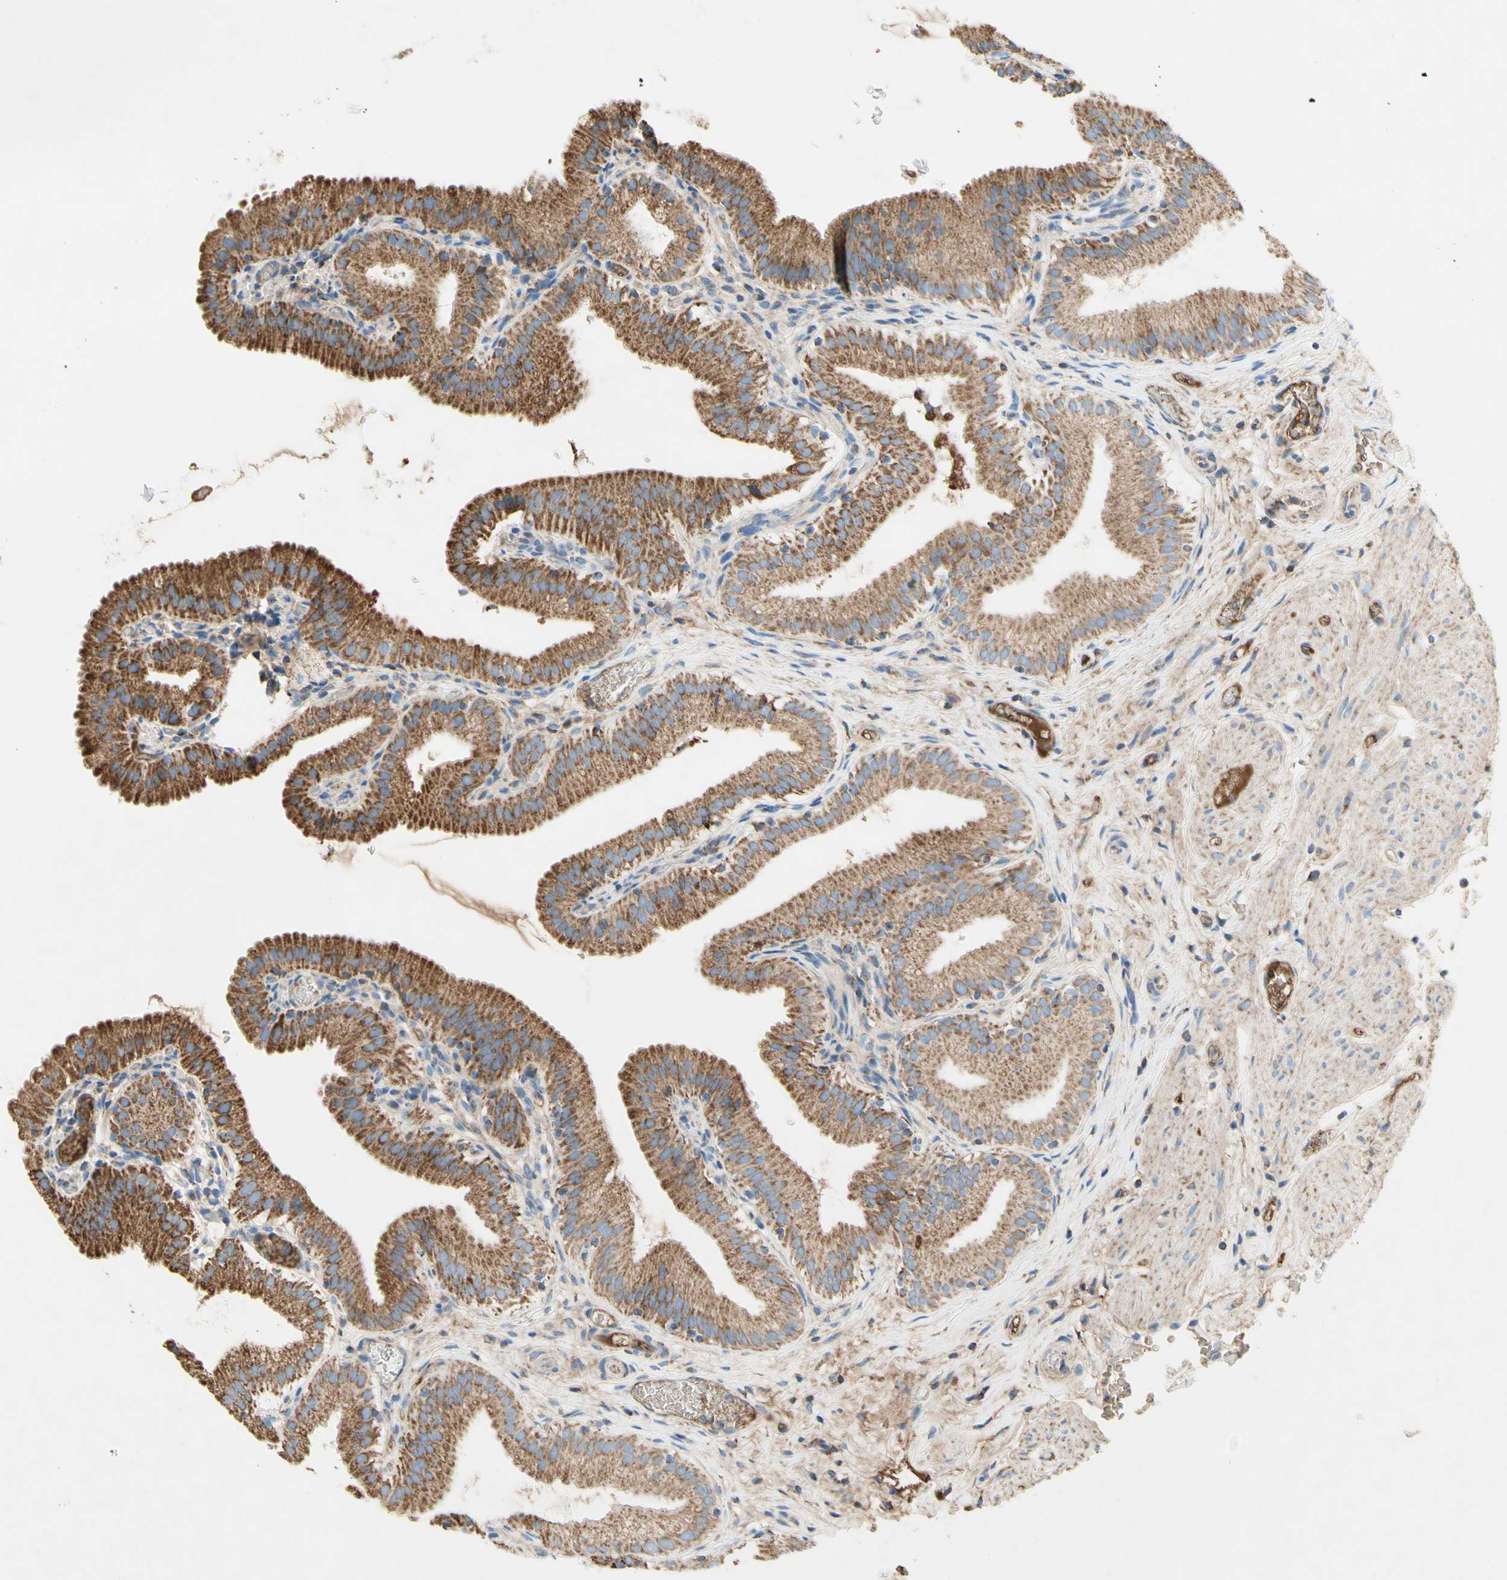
{"staining": {"intensity": "moderate", "quantity": ">75%", "location": "cytoplasmic/membranous"}, "tissue": "gallbladder", "cell_type": "Glandular cells", "image_type": "normal", "snomed": [{"axis": "morphology", "description": "Normal tissue, NOS"}, {"axis": "topography", "description": "Gallbladder"}], "caption": "Immunohistochemical staining of normal gallbladder exhibits moderate cytoplasmic/membranous protein expression in about >75% of glandular cells. The protein of interest is stained brown, and the nuclei are stained in blue (DAB IHC with brightfield microscopy, high magnification).", "gene": "SDHB", "patient": {"sex": "male", "age": 54}}